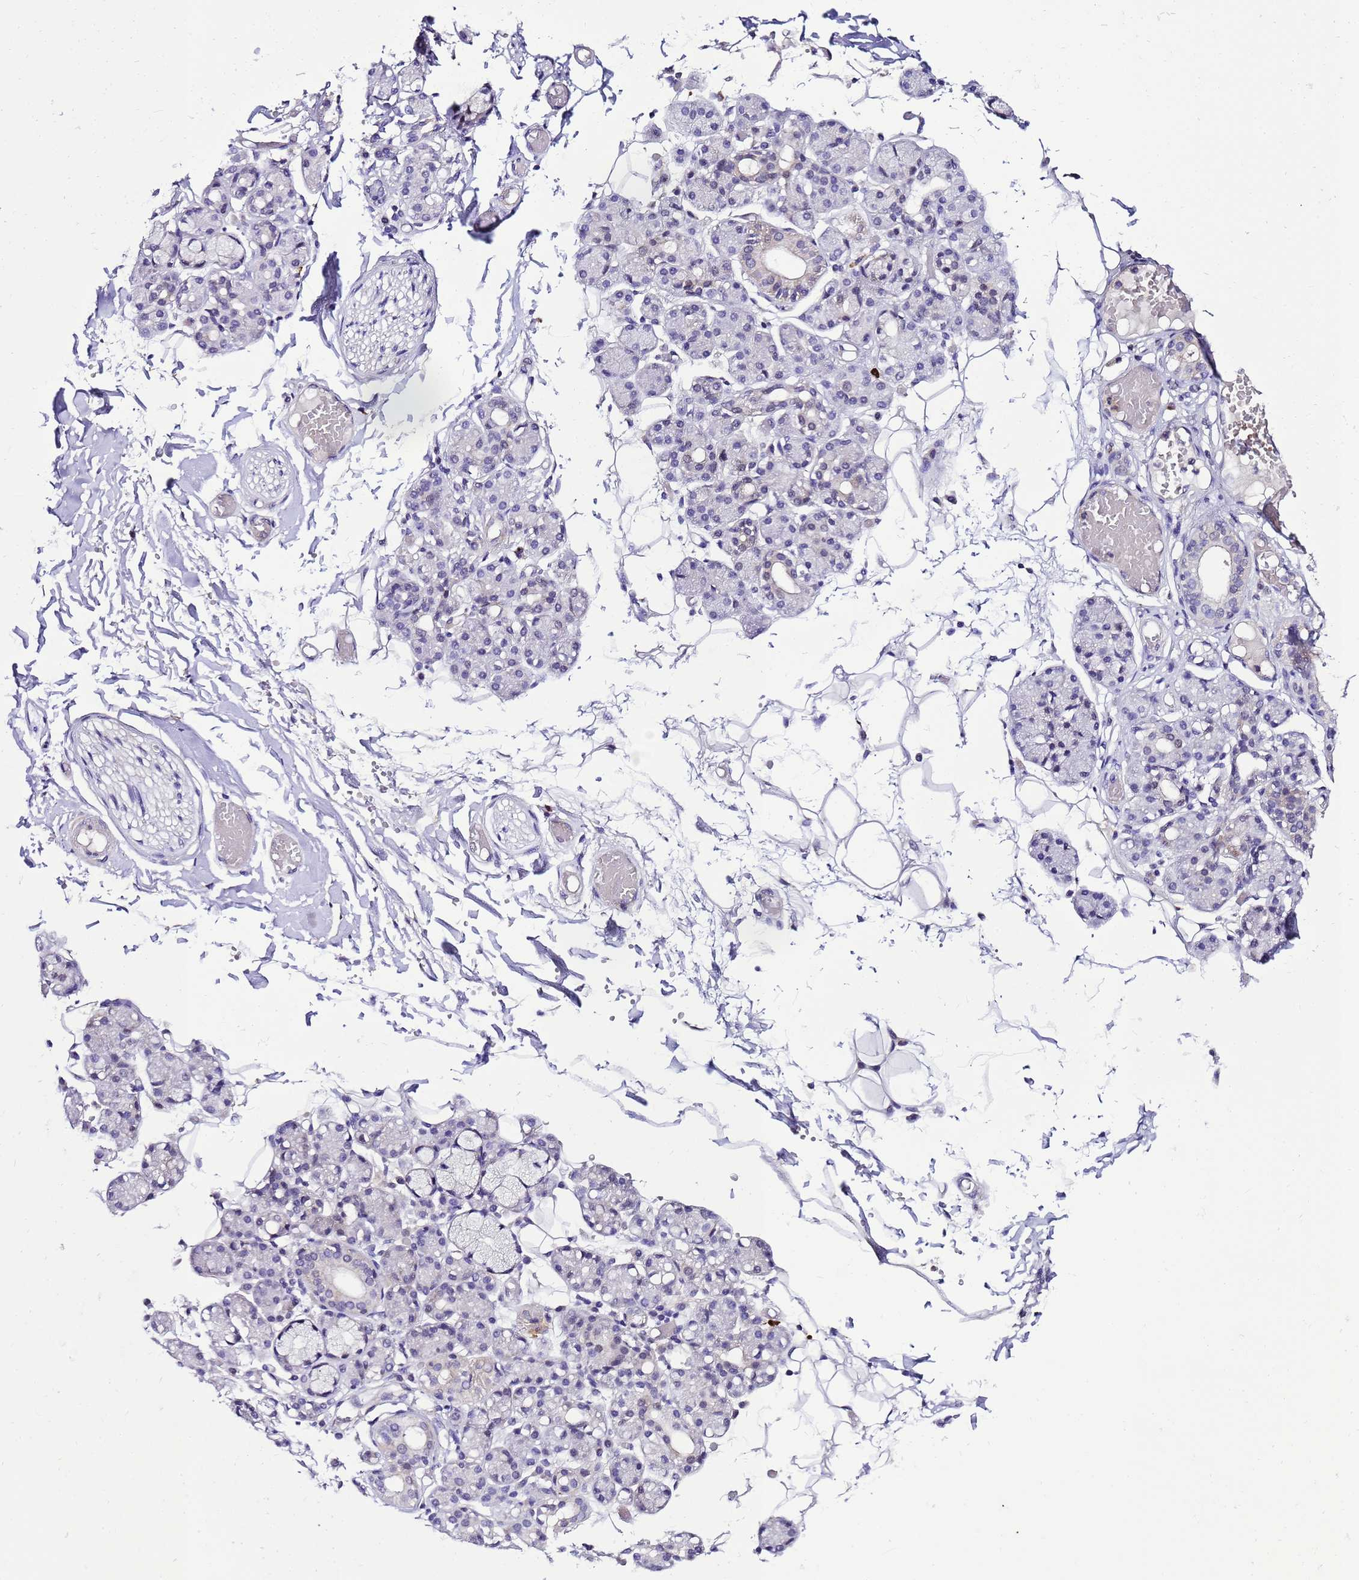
{"staining": {"intensity": "negative", "quantity": "none", "location": "none"}, "tissue": "salivary gland", "cell_type": "Glandular cells", "image_type": "normal", "snomed": [{"axis": "morphology", "description": "Normal tissue, NOS"}, {"axis": "topography", "description": "Salivary gland"}], "caption": "Micrograph shows no significant protein staining in glandular cells of unremarkable salivary gland.", "gene": "C19orf47", "patient": {"sex": "male", "age": 63}}